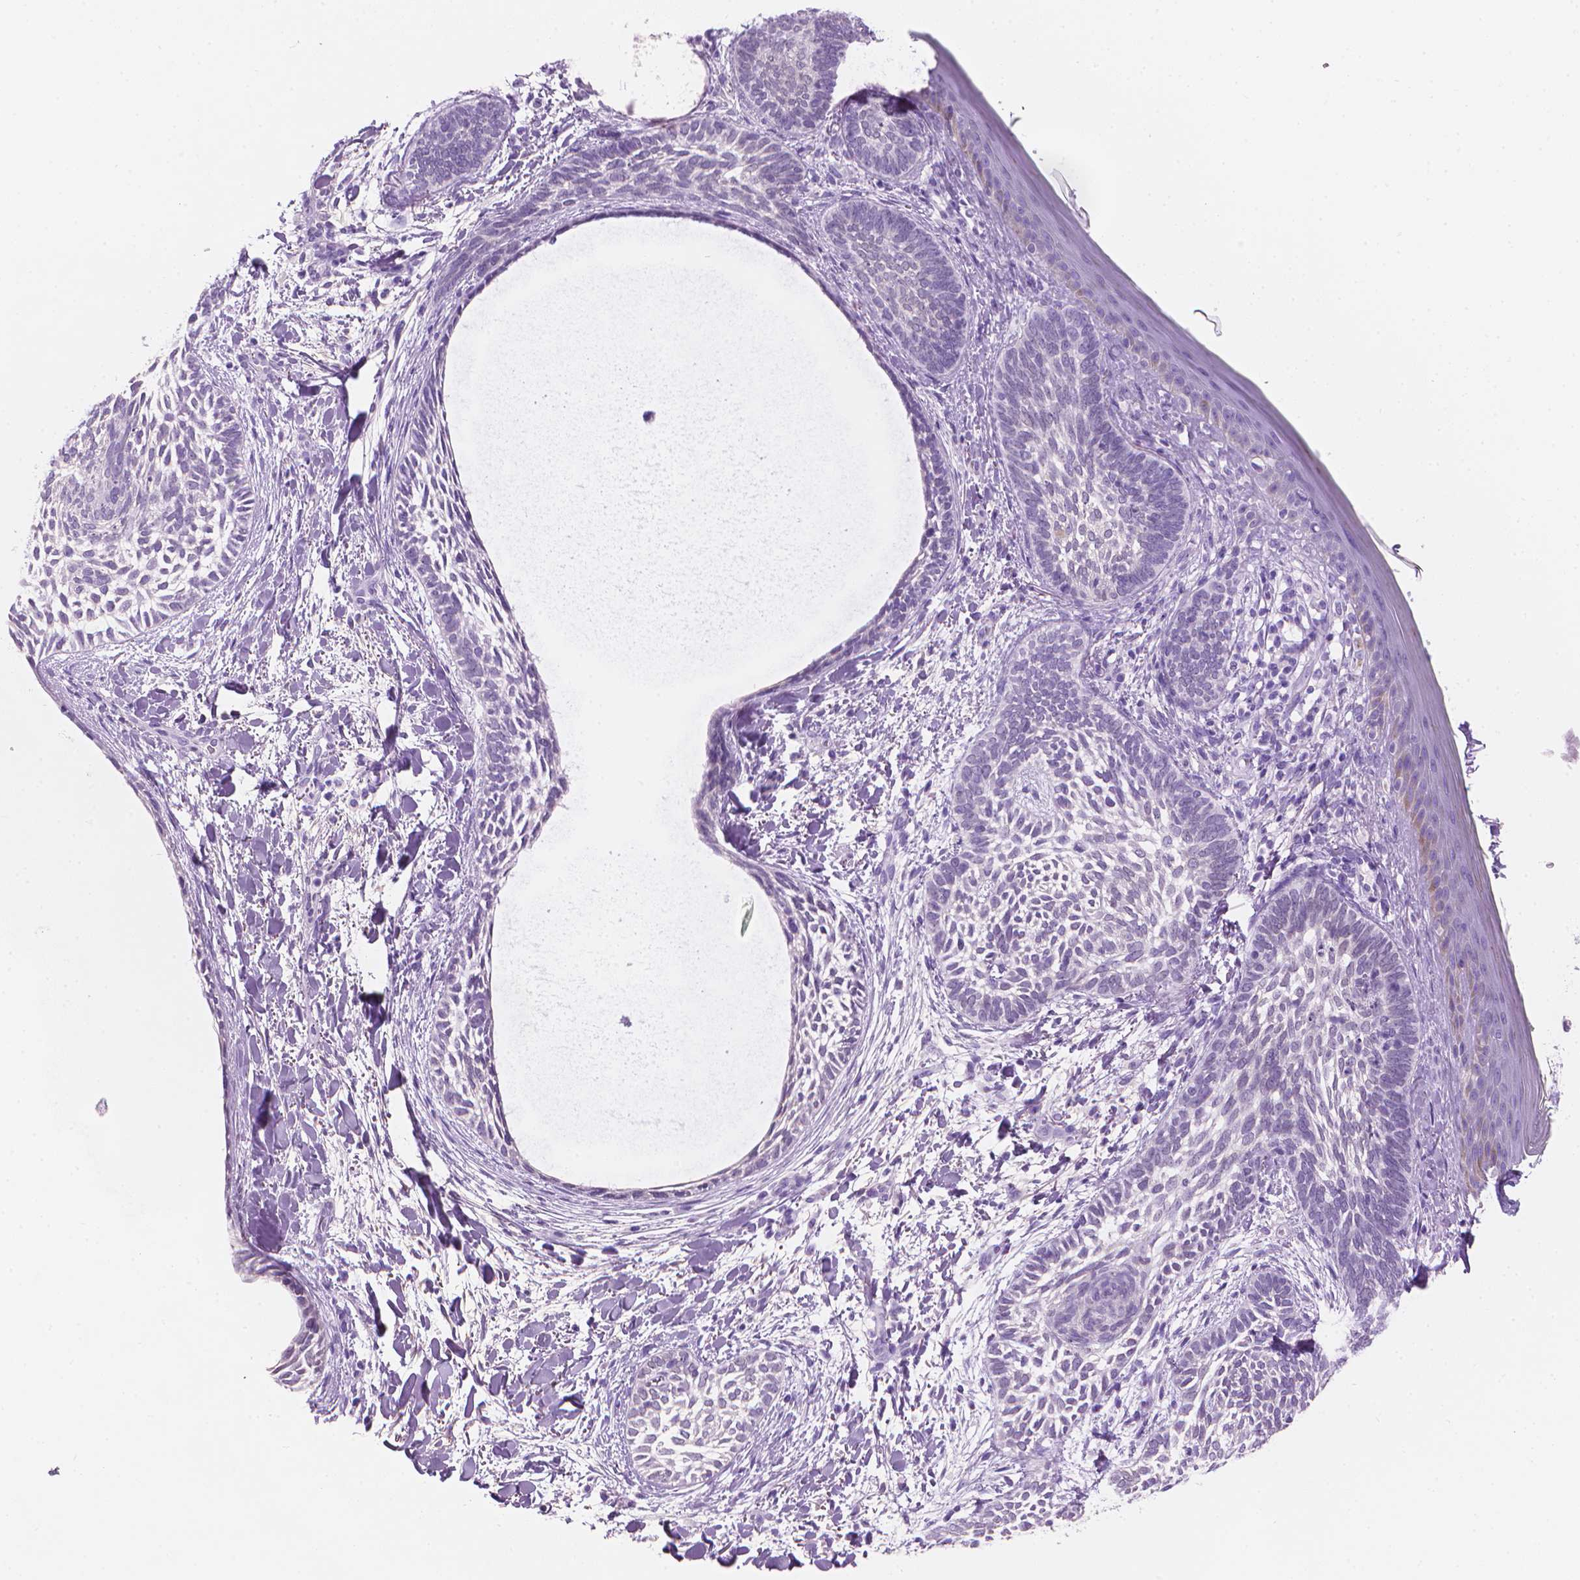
{"staining": {"intensity": "negative", "quantity": "none", "location": "none"}, "tissue": "skin cancer", "cell_type": "Tumor cells", "image_type": "cancer", "snomed": [{"axis": "morphology", "description": "Normal tissue, NOS"}, {"axis": "morphology", "description": "Basal cell carcinoma"}, {"axis": "topography", "description": "Skin"}], "caption": "High power microscopy micrograph of an IHC micrograph of skin basal cell carcinoma, revealing no significant staining in tumor cells. (DAB (3,3'-diaminobenzidine) immunohistochemistry (IHC) with hematoxylin counter stain).", "gene": "TTC29", "patient": {"sex": "male", "age": 46}}